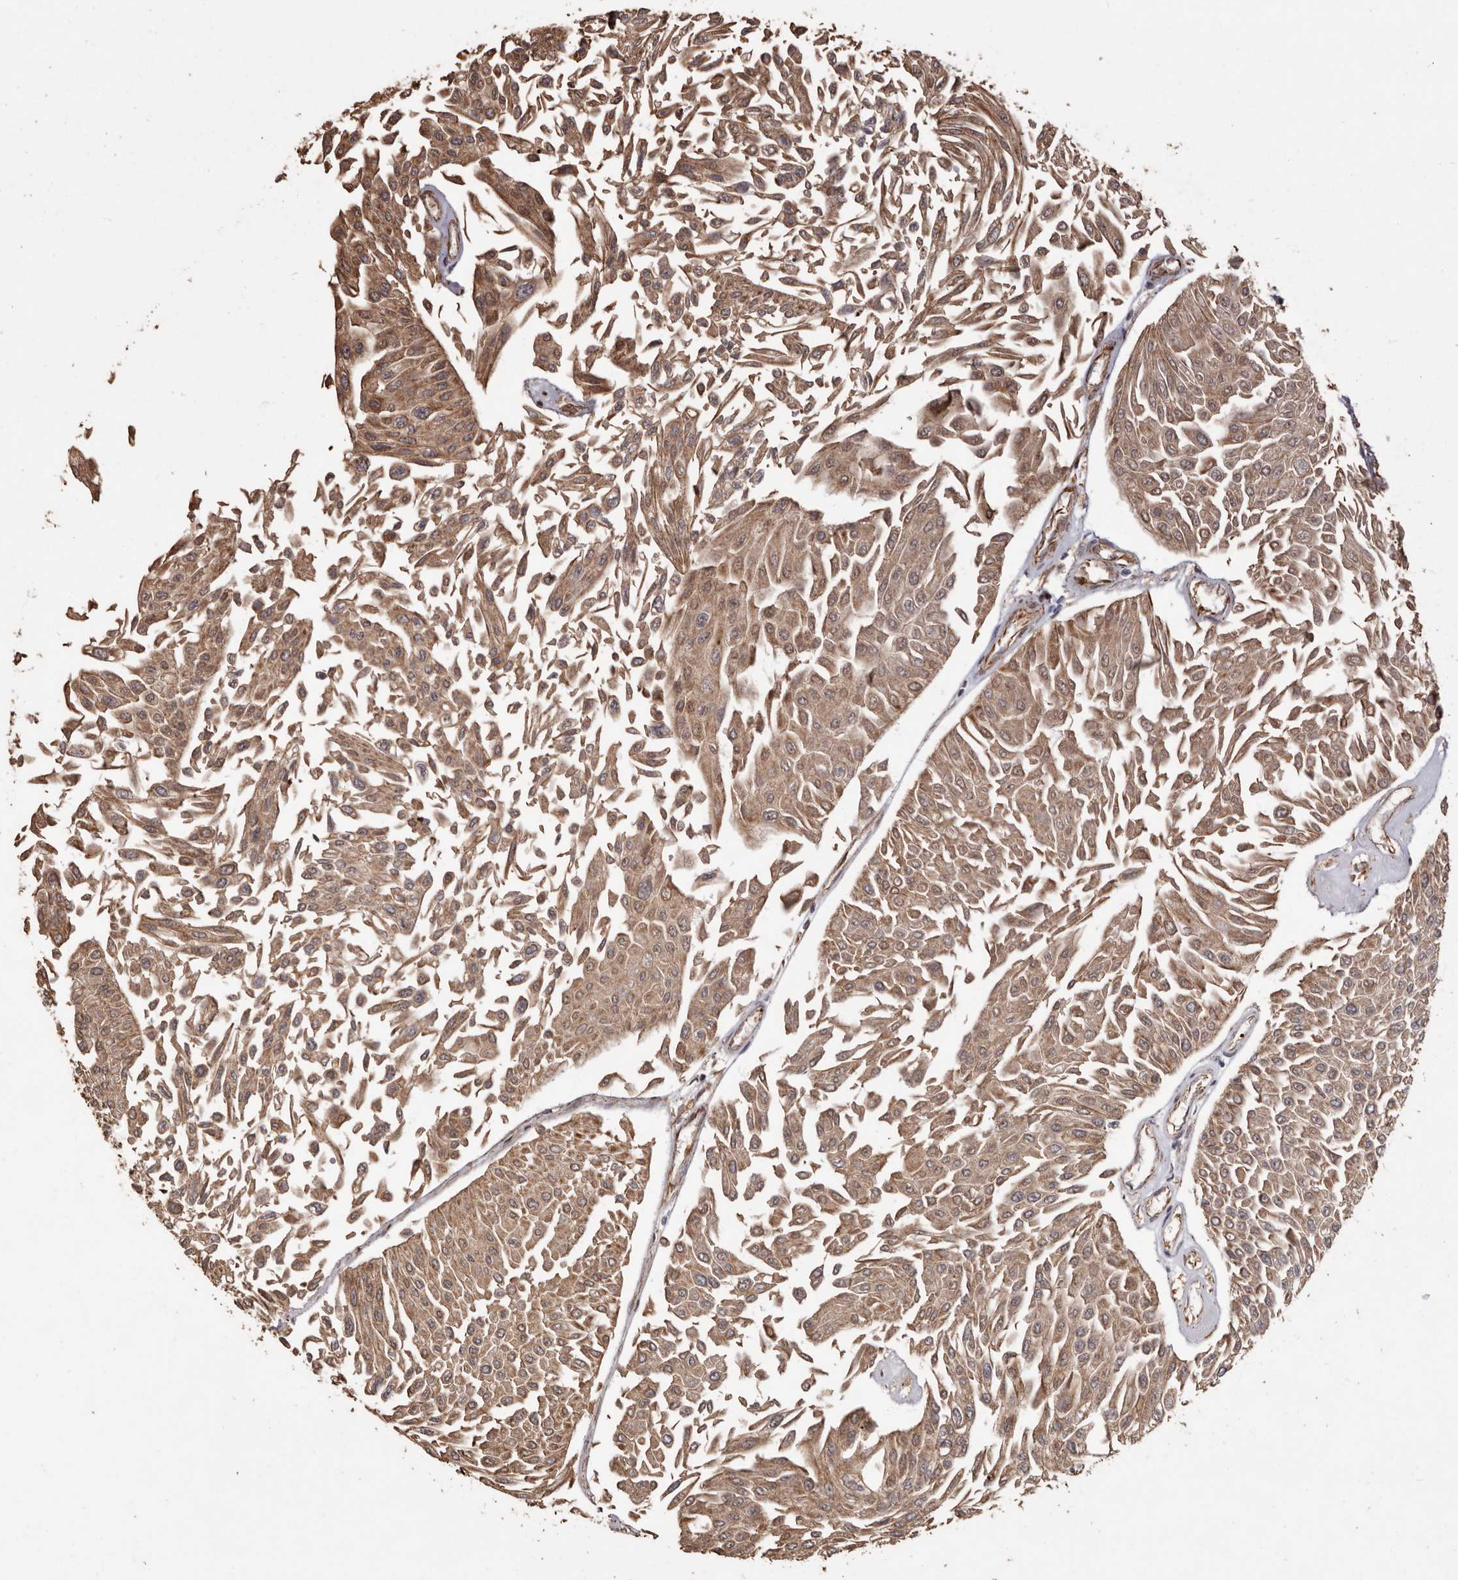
{"staining": {"intensity": "moderate", "quantity": ">75%", "location": "cytoplasmic/membranous"}, "tissue": "urothelial cancer", "cell_type": "Tumor cells", "image_type": "cancer", "snomed": [{"axis": "morphology", "description": "Urothelial carcinoma, Low grade"}, {"axis": "topography", "description": "Urinary bladder"}], "caption": "DAB immunohistochemical staining of urothelial cancer exhibits moderate cytoplasmic/membranous protein staining in approximately >75% of tumor cells.", "gene": "BRAT1", "patient": {"sex": "male", "age": 67}}